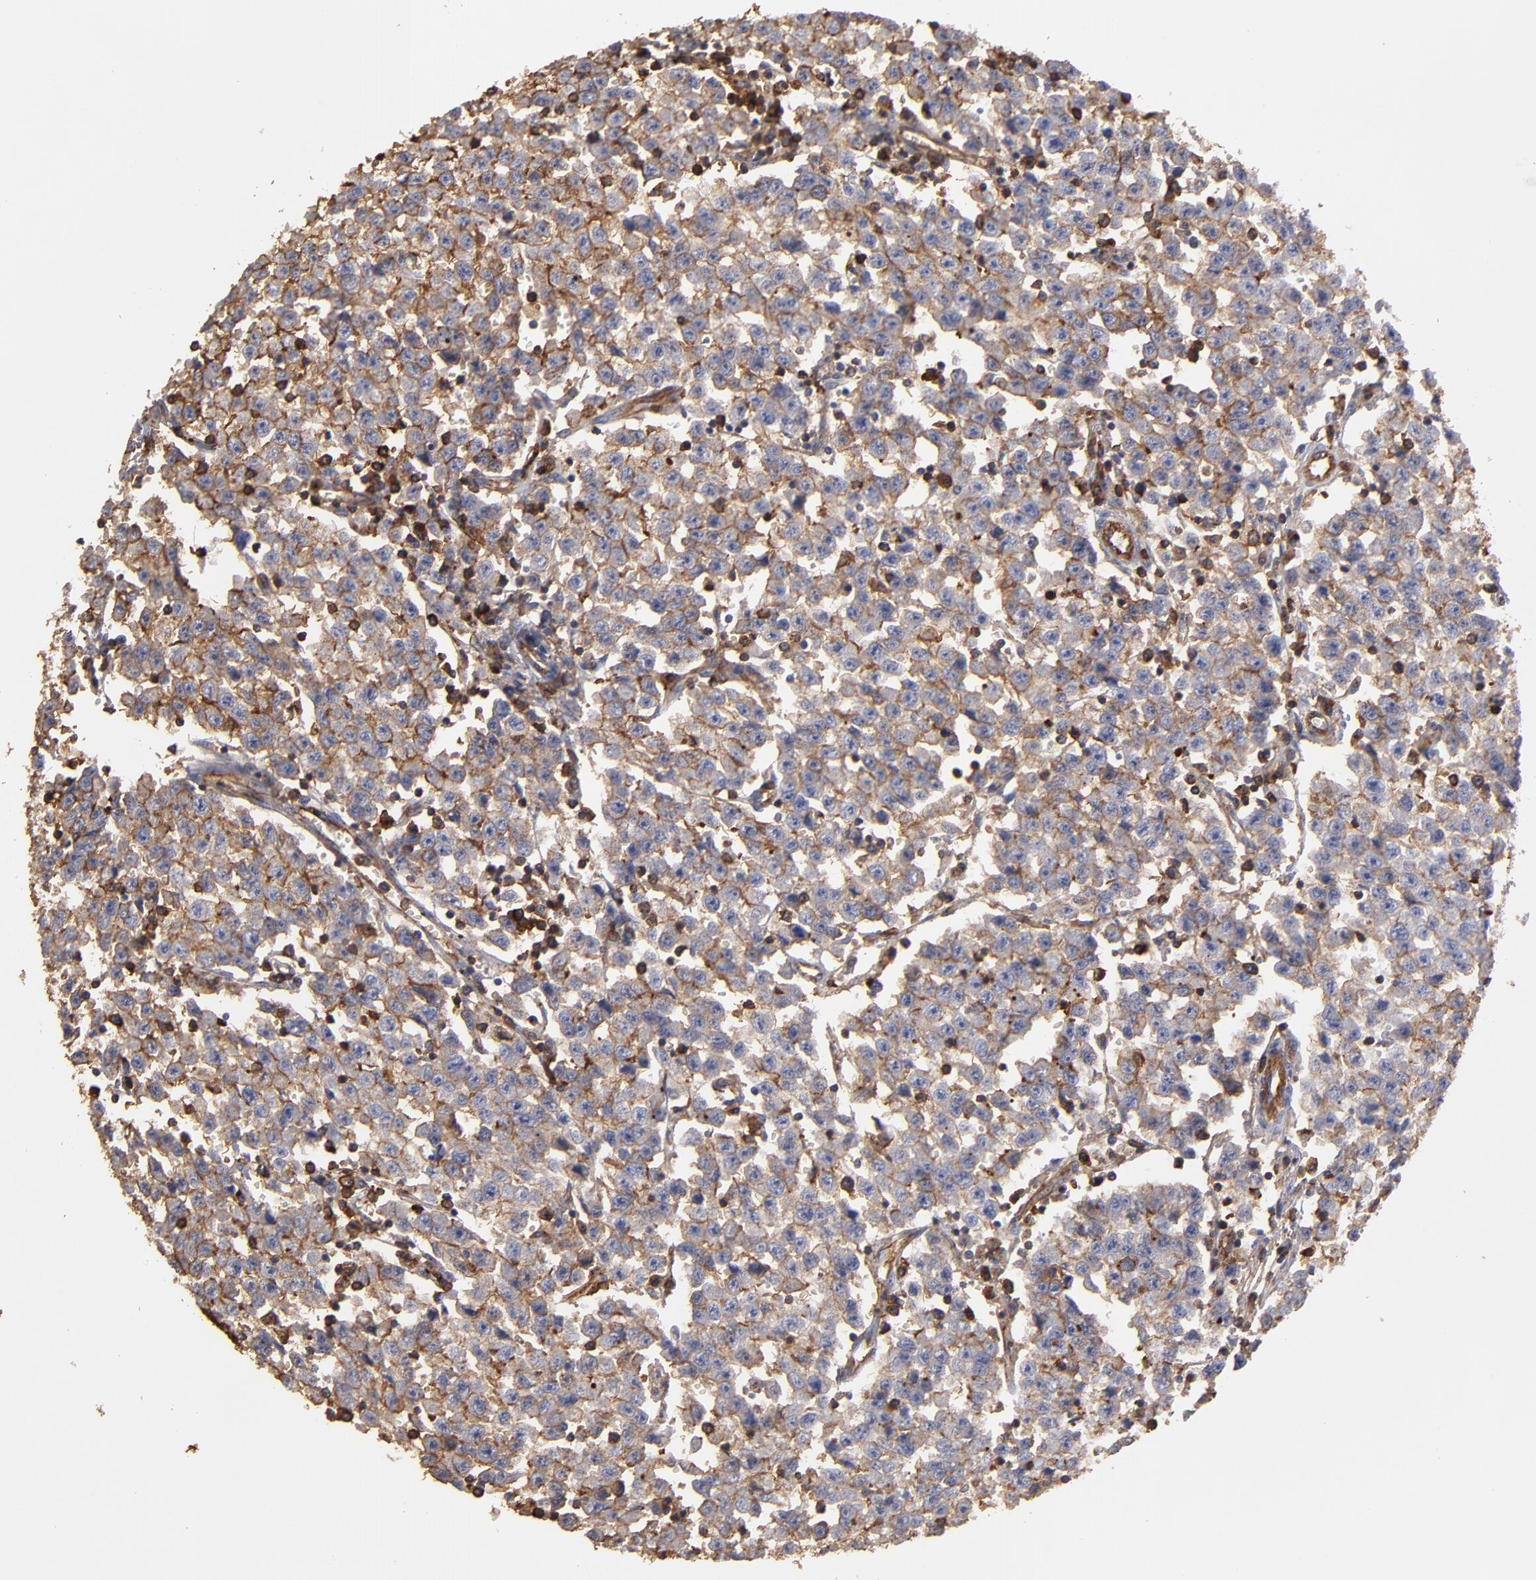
{"staining": {"intensity": "weak", "quantity": ">75%", "location": "cytoplasmic/membranous"}, "tissue": "testis cancer", "cell_type": "Tumor cells", "image_type": "cancer", "snomed": [{"axis": "morphology", "description": "Seminoma, NOS"}, {"axis": "topography", "description": "Testis"}], "caption": "This image demonstrates testis cancer (seminoma) stained with immunohistochemistry (IHC) to label a protein in brown. The cytoplasmic/membranous of tumor cells show weak positivity for the protein. Nuclei are counter-stained blue.", "gene": "ACTN4", "patient": {"sex": "male", "age": 35}}